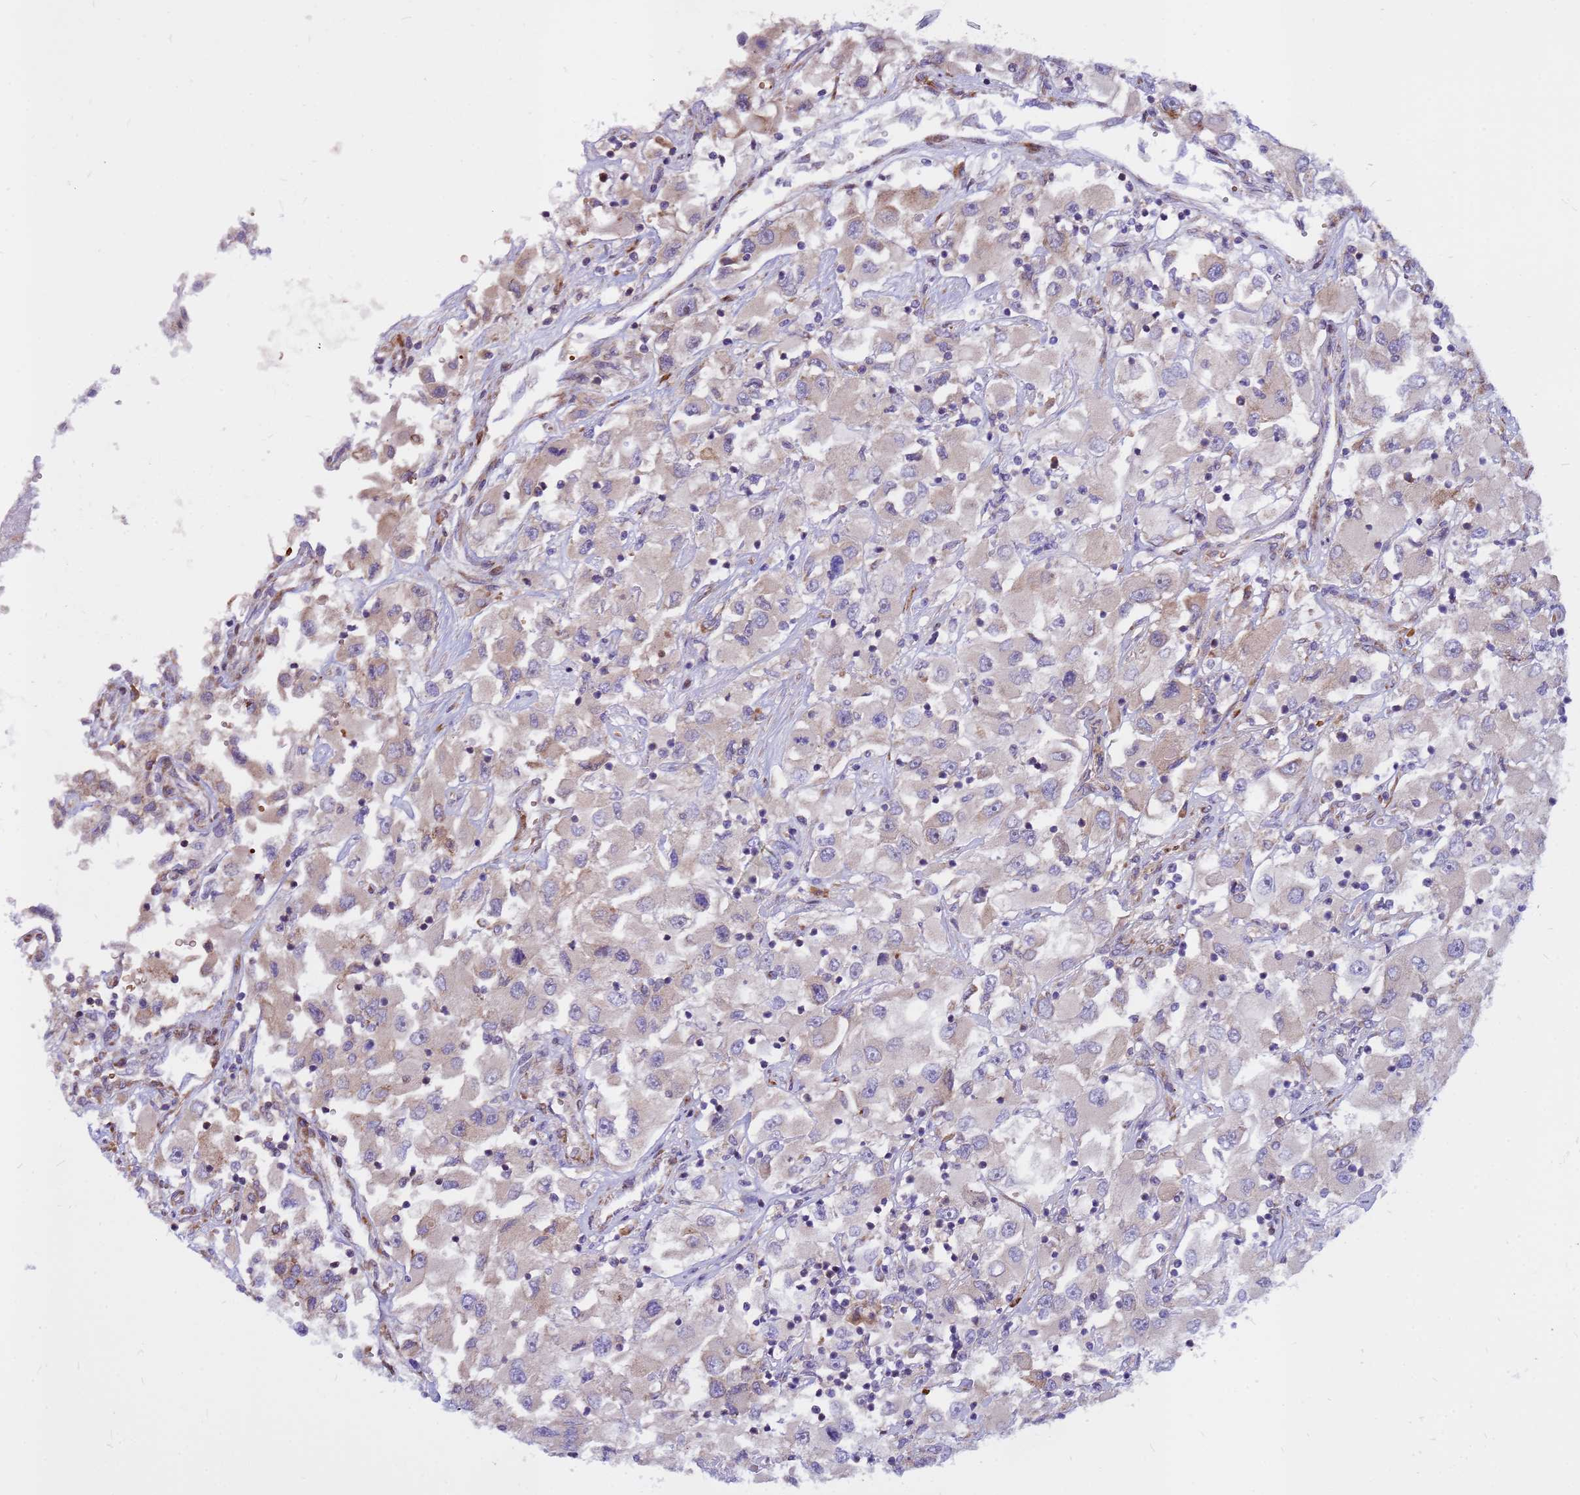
{"staining": {"intensity": "negative", "quantity": "none", "location": "none"}, "tissue": "renal cancer", "cell_type": "Tumor cells", "image_type": "cancer", "snomed": [{"axis": "morphology", "description": "Adenocarcinoma, NOS"}, {"axis": "topography", "description": "Kidney"}], "caption": "Adenocarcinoma (renal) was stained to show a protein in brown. There is no significant positivity in tumor cells.", "gene": "ZNF669", "patient": {"sex": "female", "age": 52}}